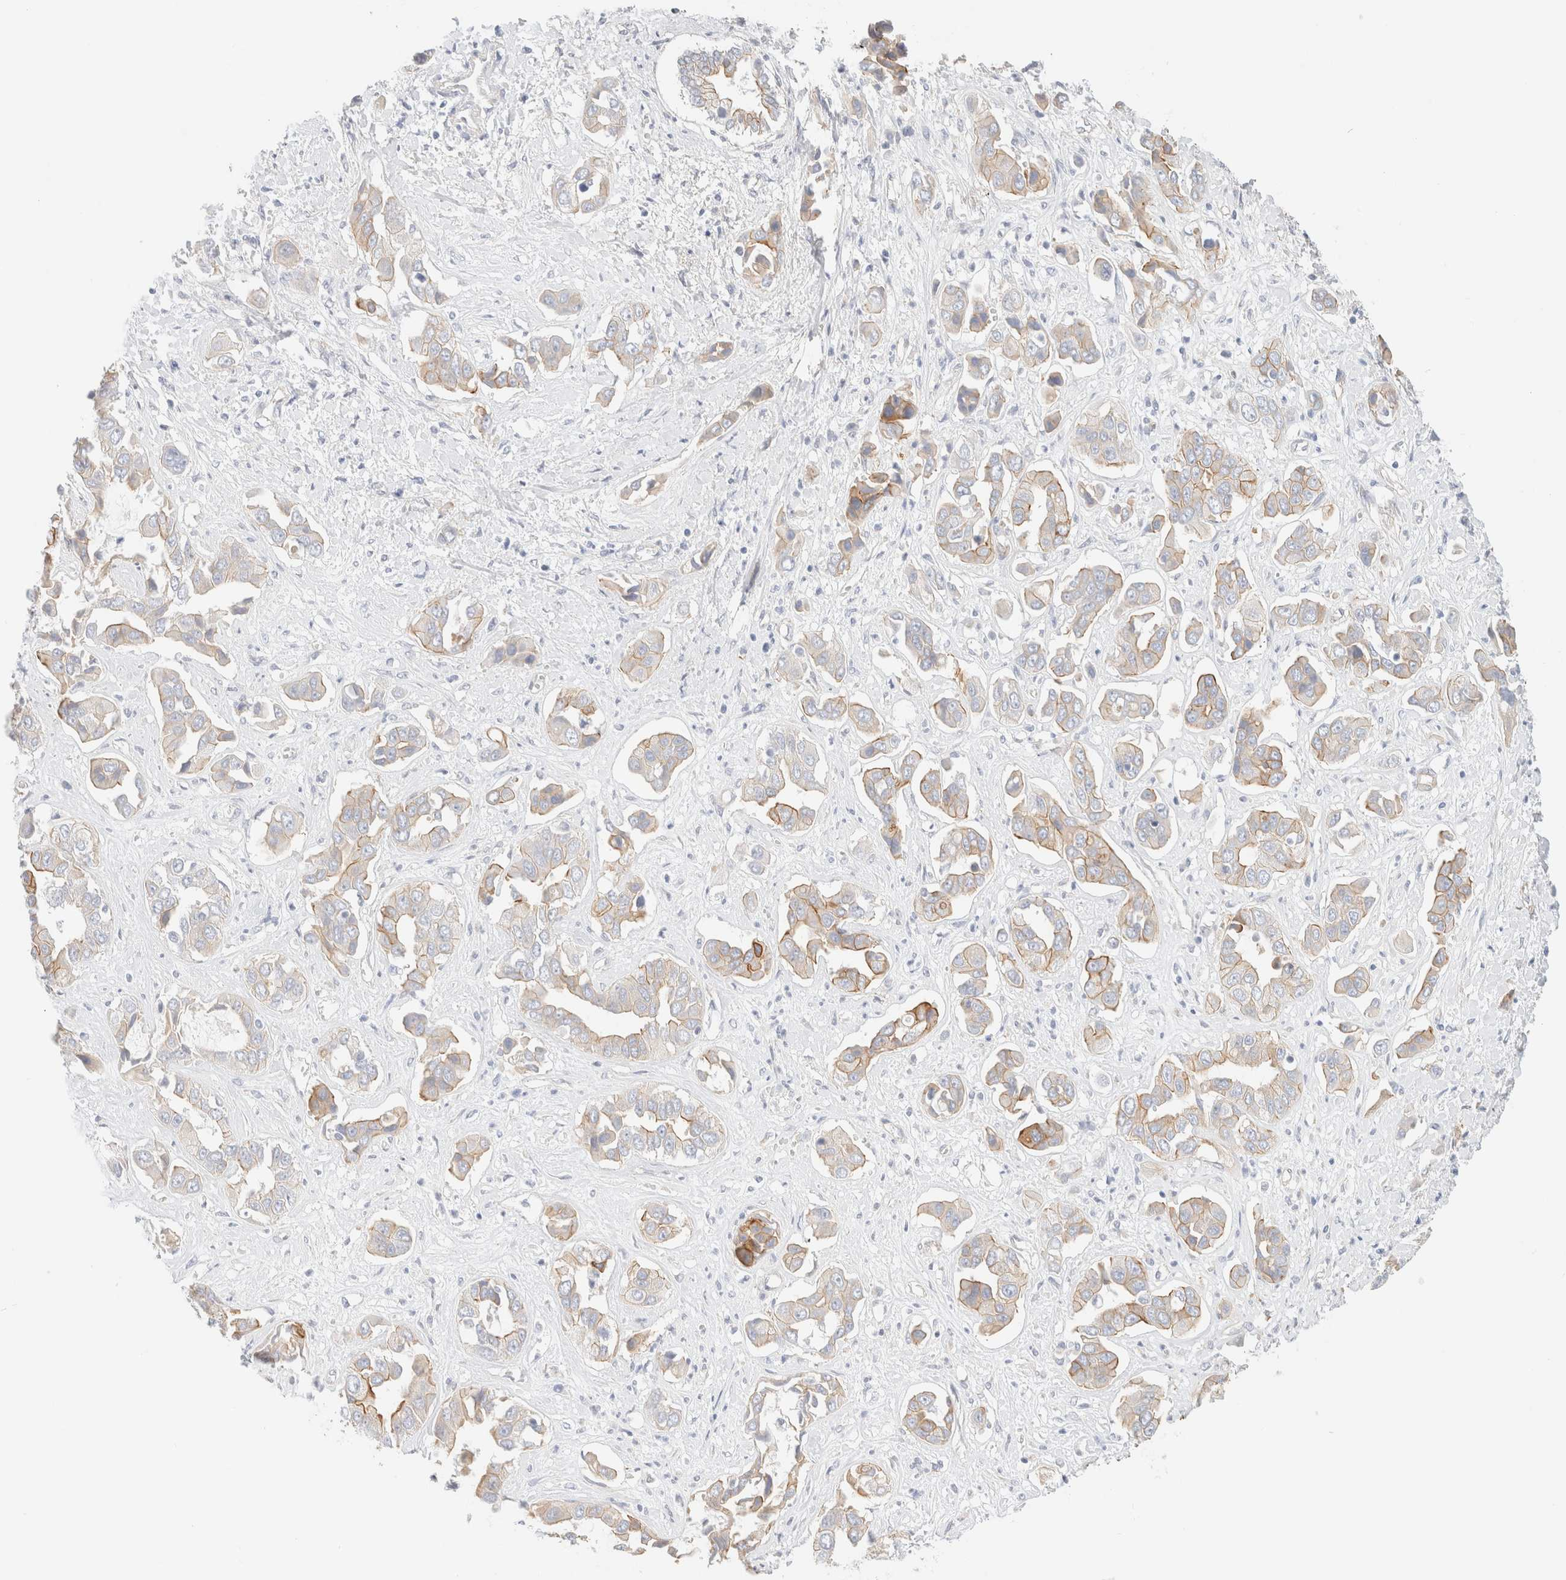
{"staining": {"intensity": "moderate", "quantity": "25%-75%", "location": "cytoplasmic/membranous"}, "tissue": "liver cancer", "cell_type": "Tumor cells", "image_type": "cancer", "snomed": [{"axis": "morphology", "description": "Cholangiocarcinoma"}, {"axis": "topography", "description": "Liver"}], "caption": "Cholangiocarcinoma (liver) was stained to show a protein in brown. There is medium levels of moderate cytoplasmic/membranous staining in about 25%-75% of tumor cells.", "gene": "CYB5R4", "patient": {"sex": "female", "age": 52}}